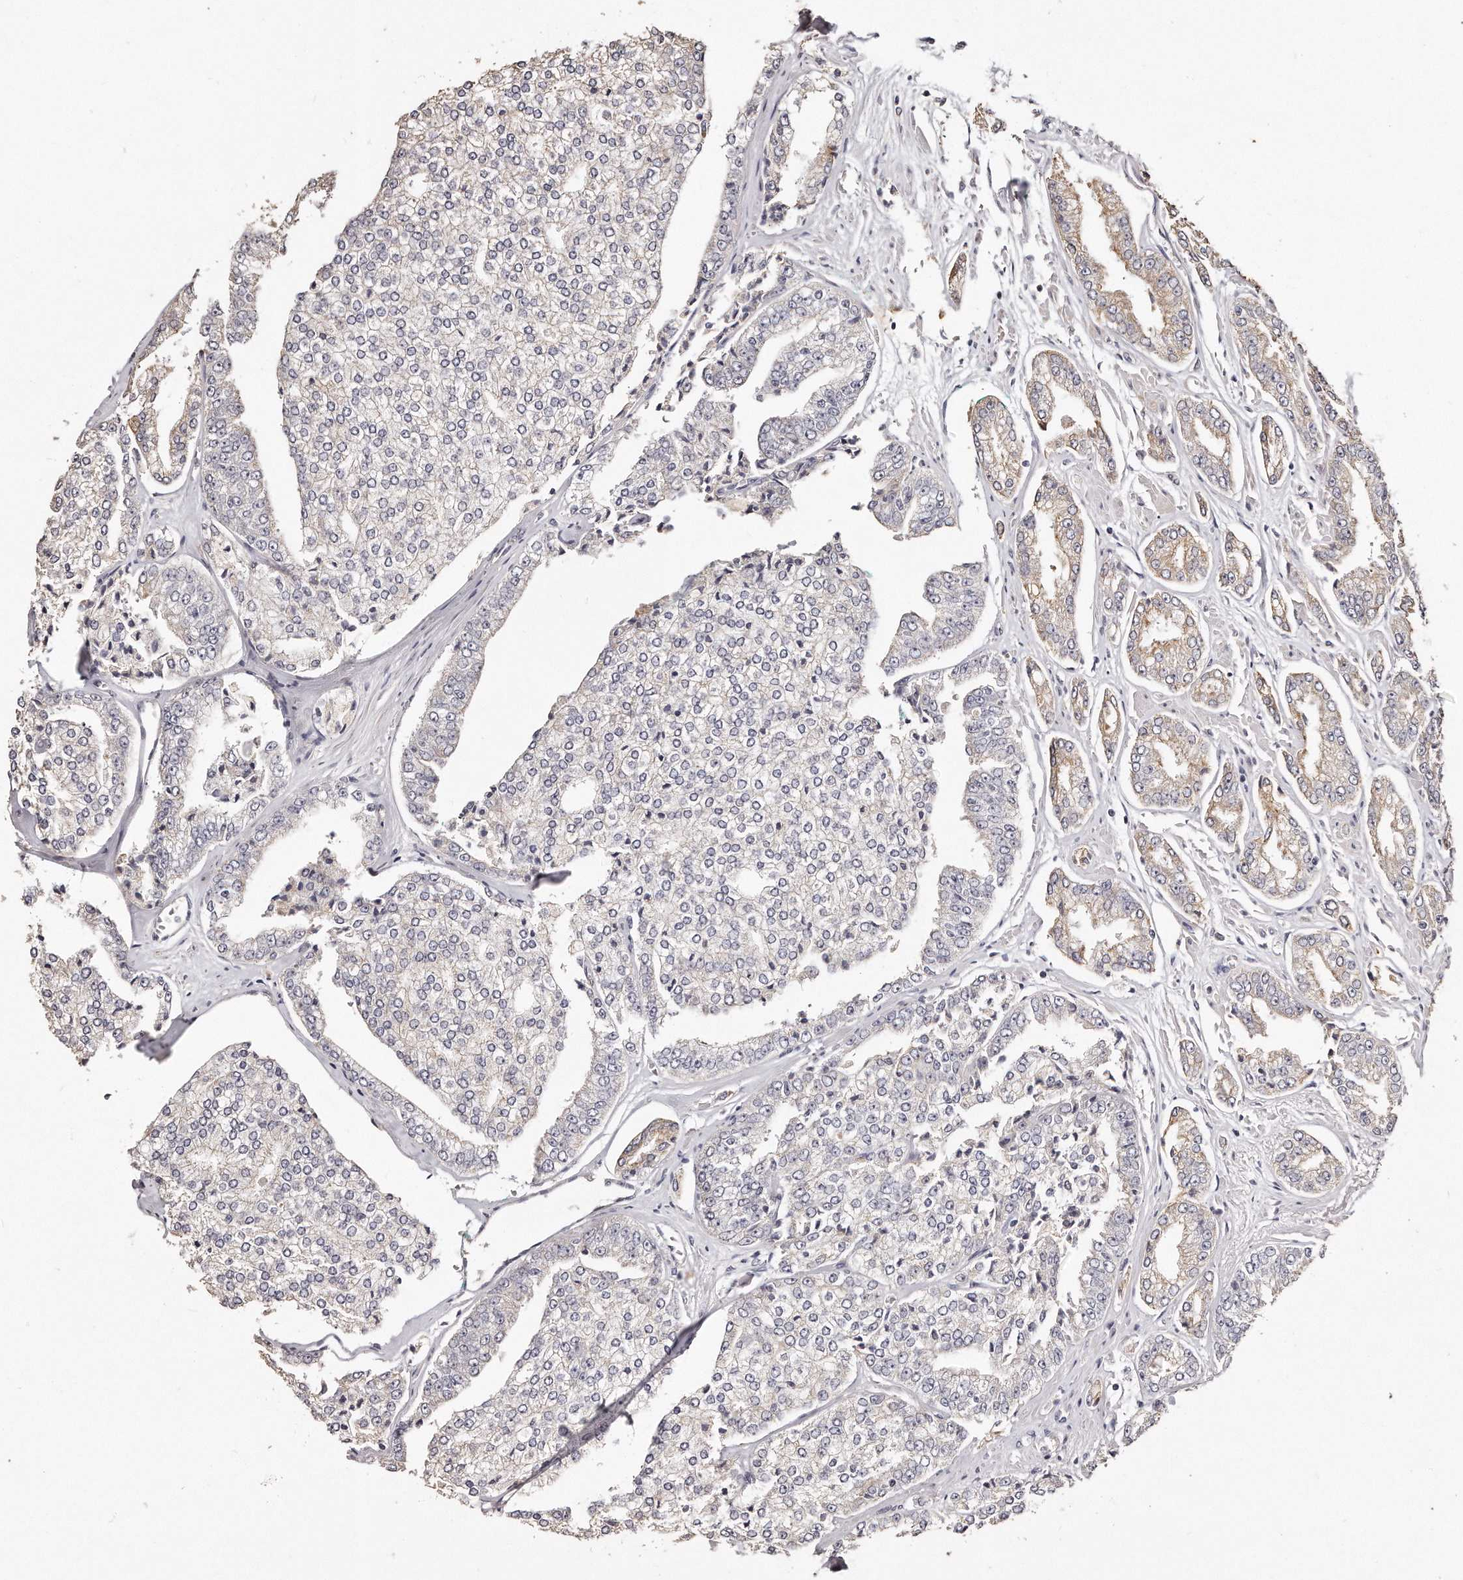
{"staining": {"intensity": "weak", "quantity": "25%-75%", "location": "cytoplasmic/membranous"}, "tissue": "prostate cancer", "cell_type": "Tumor cells", "image_type": "cancer", "snomed": [{"axis": "morphology", "description": "Adenocarcinoma, High grade"}, {"axis": "topography", "description": "Prostate"}], "caption": "Immunohistochemistry photomicrograph of neoplastic tissue: human prostate cancer (high-grade adenocarcinoma) stained using immunohistochemistry (IHC) exhibits low levels of weak protein expression localized specifically in the cytoplasmic/membranous of tumor cells, appearing as a cytoplasmic/membranous brown color.", "gene": "ZYG11A", "patient": {"sex": "male", "age": 71}}